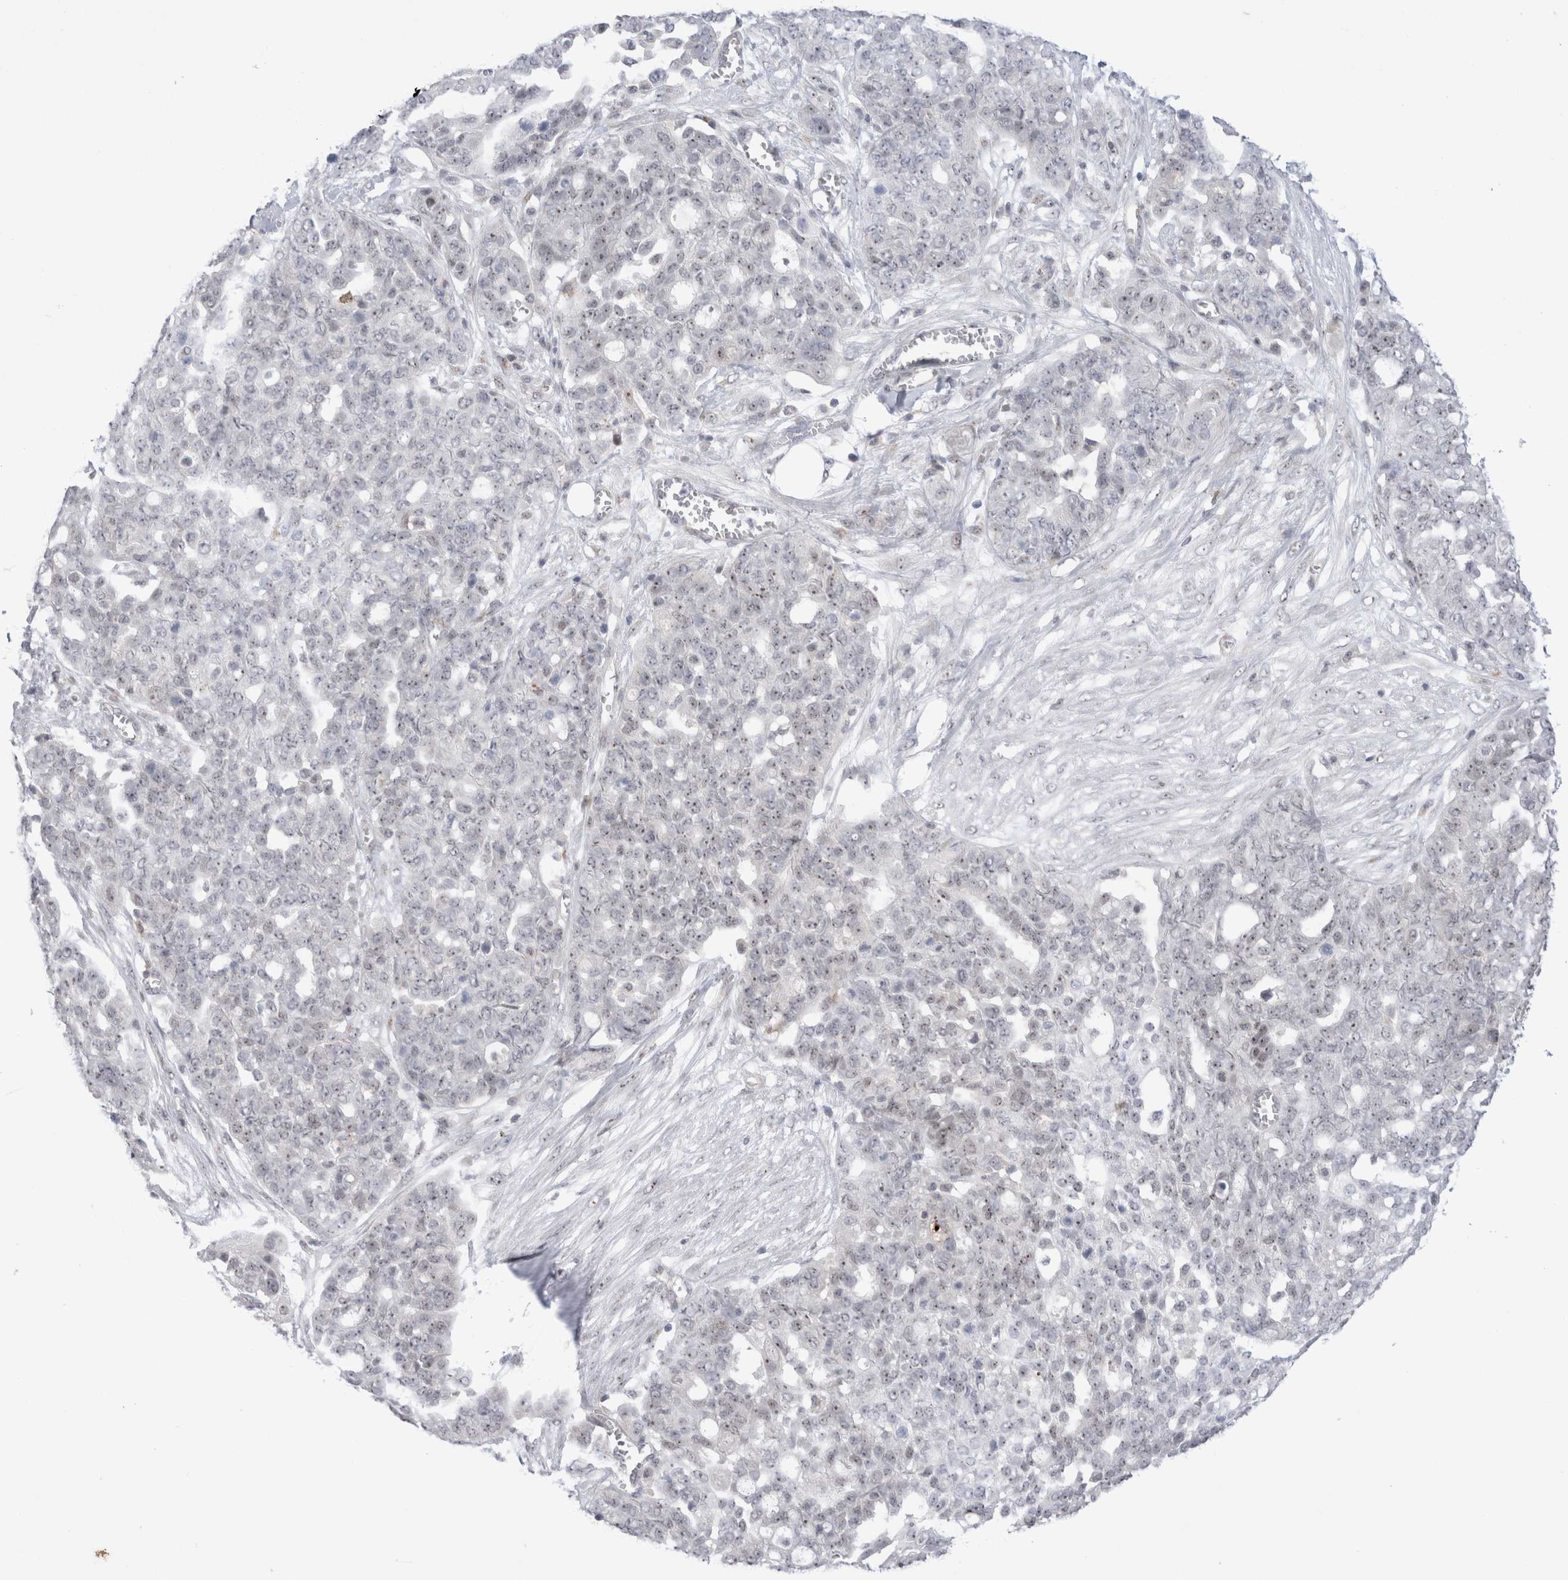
{"staining": {"intensity": "weak", "quantity": "25%-75%", "location": "nuclear"}, "tissue": "ovarian cancer", "cell_type": "Tumor cells", "image_type": "cancer", "snomed": [{"axis": "morphology", "description": "Cystadenocarcinoma, serous, NOS"}, {"axis": "topography", "description": "Soft tissue"}, {"axis": "topography", "description": "Ovary"}], "caption": "Ovarian cancer stained with a protein marker displays weak staining in tumor cells.", "gene": "CERS5", "patient": {"sex": "female", "age": 57}}